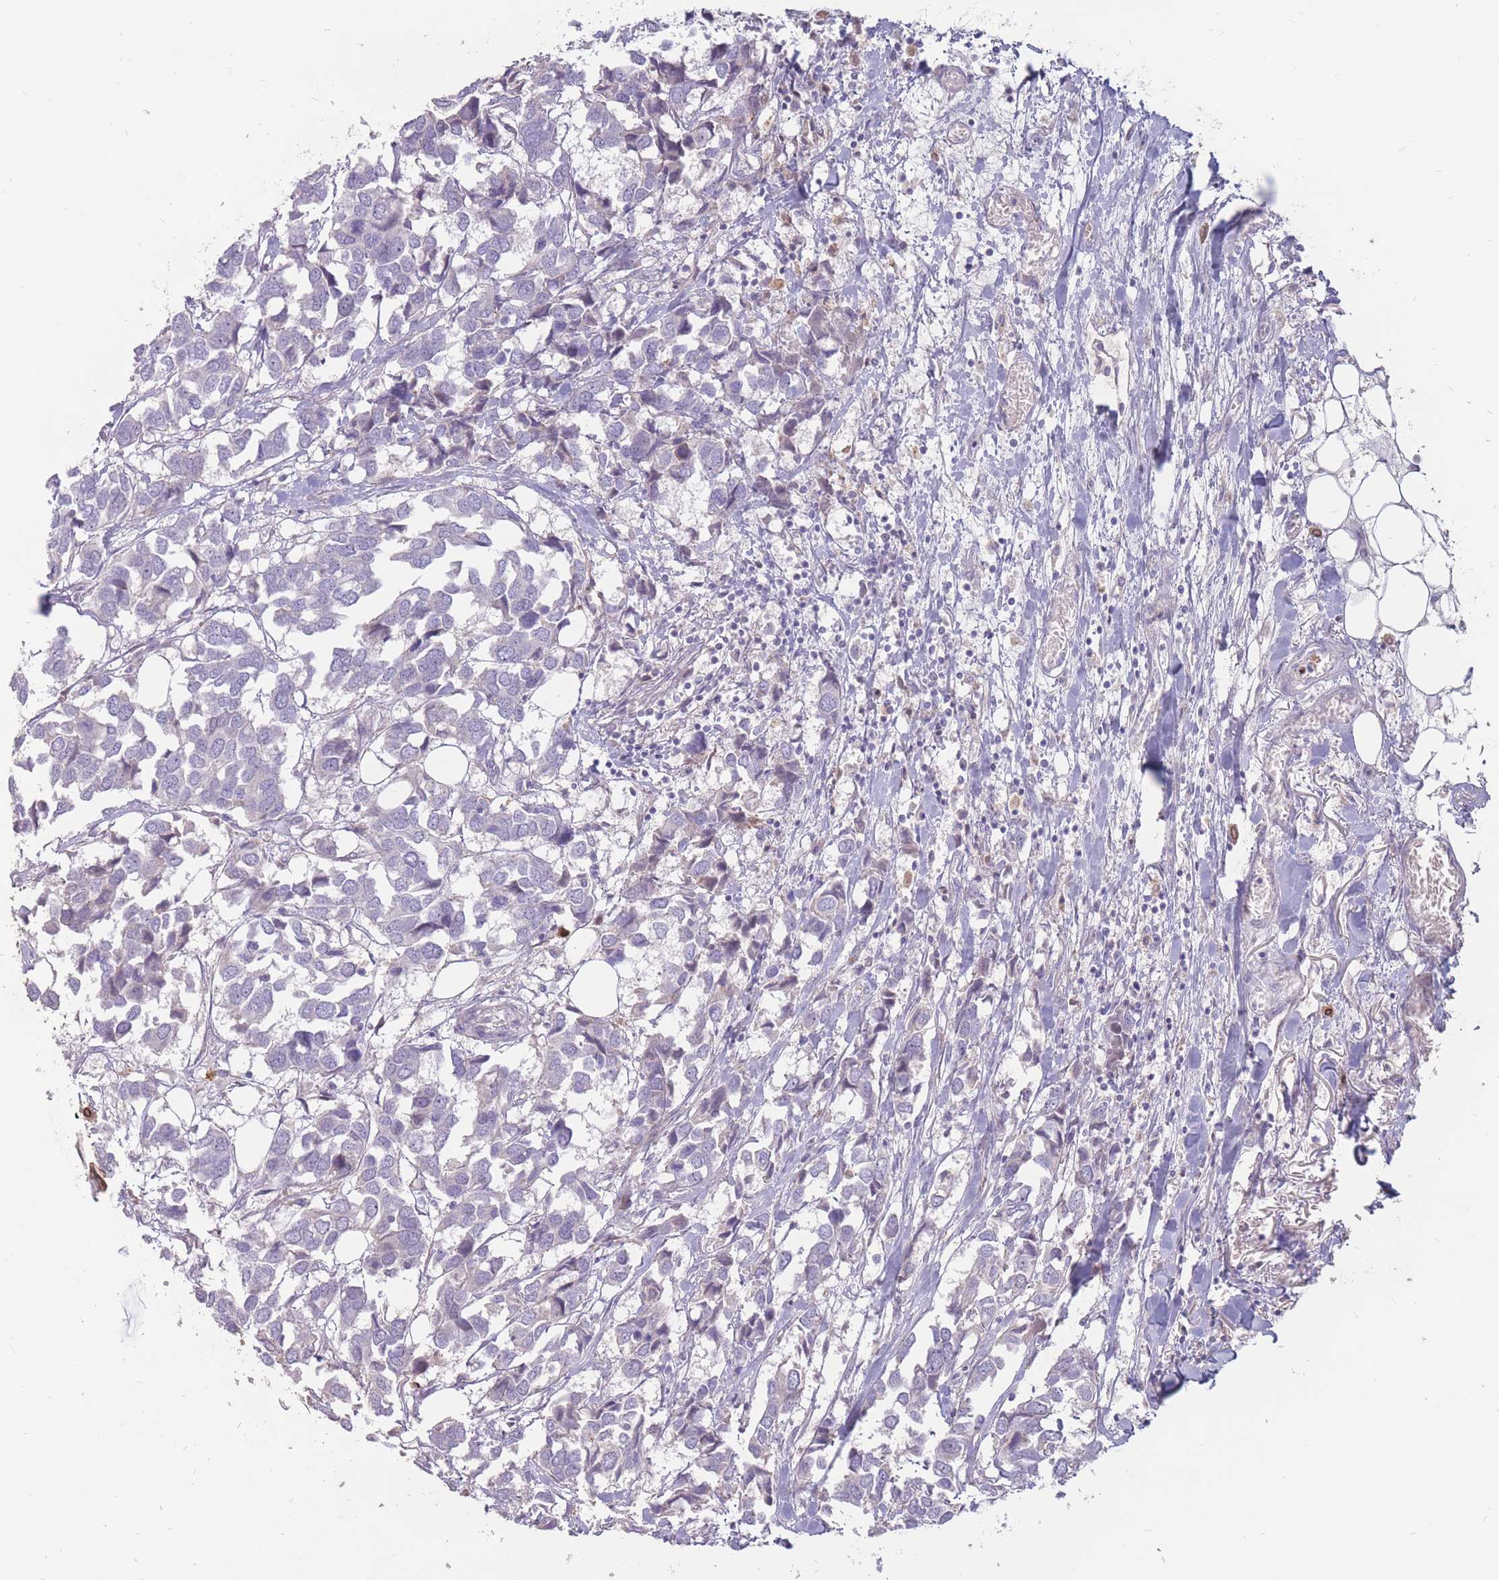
{"staining": {"intensity": "negative", "quantity": "none", "location": "none"}, "tissue": "breast cancer", "cell_type": "Tumor cells", "image_type": "cancer", "snomed": [{"axis": "morphology", "description": "Duct carcinoma"}, {"axis": "topography", "description": "Breast"}], "caption": "Immunohistochemical staining of breast intraductal carcinoma reveals no significant expression in tumor cells.", "gene": "PTGDR", "patient": {"sex": "female", "age": 83}}